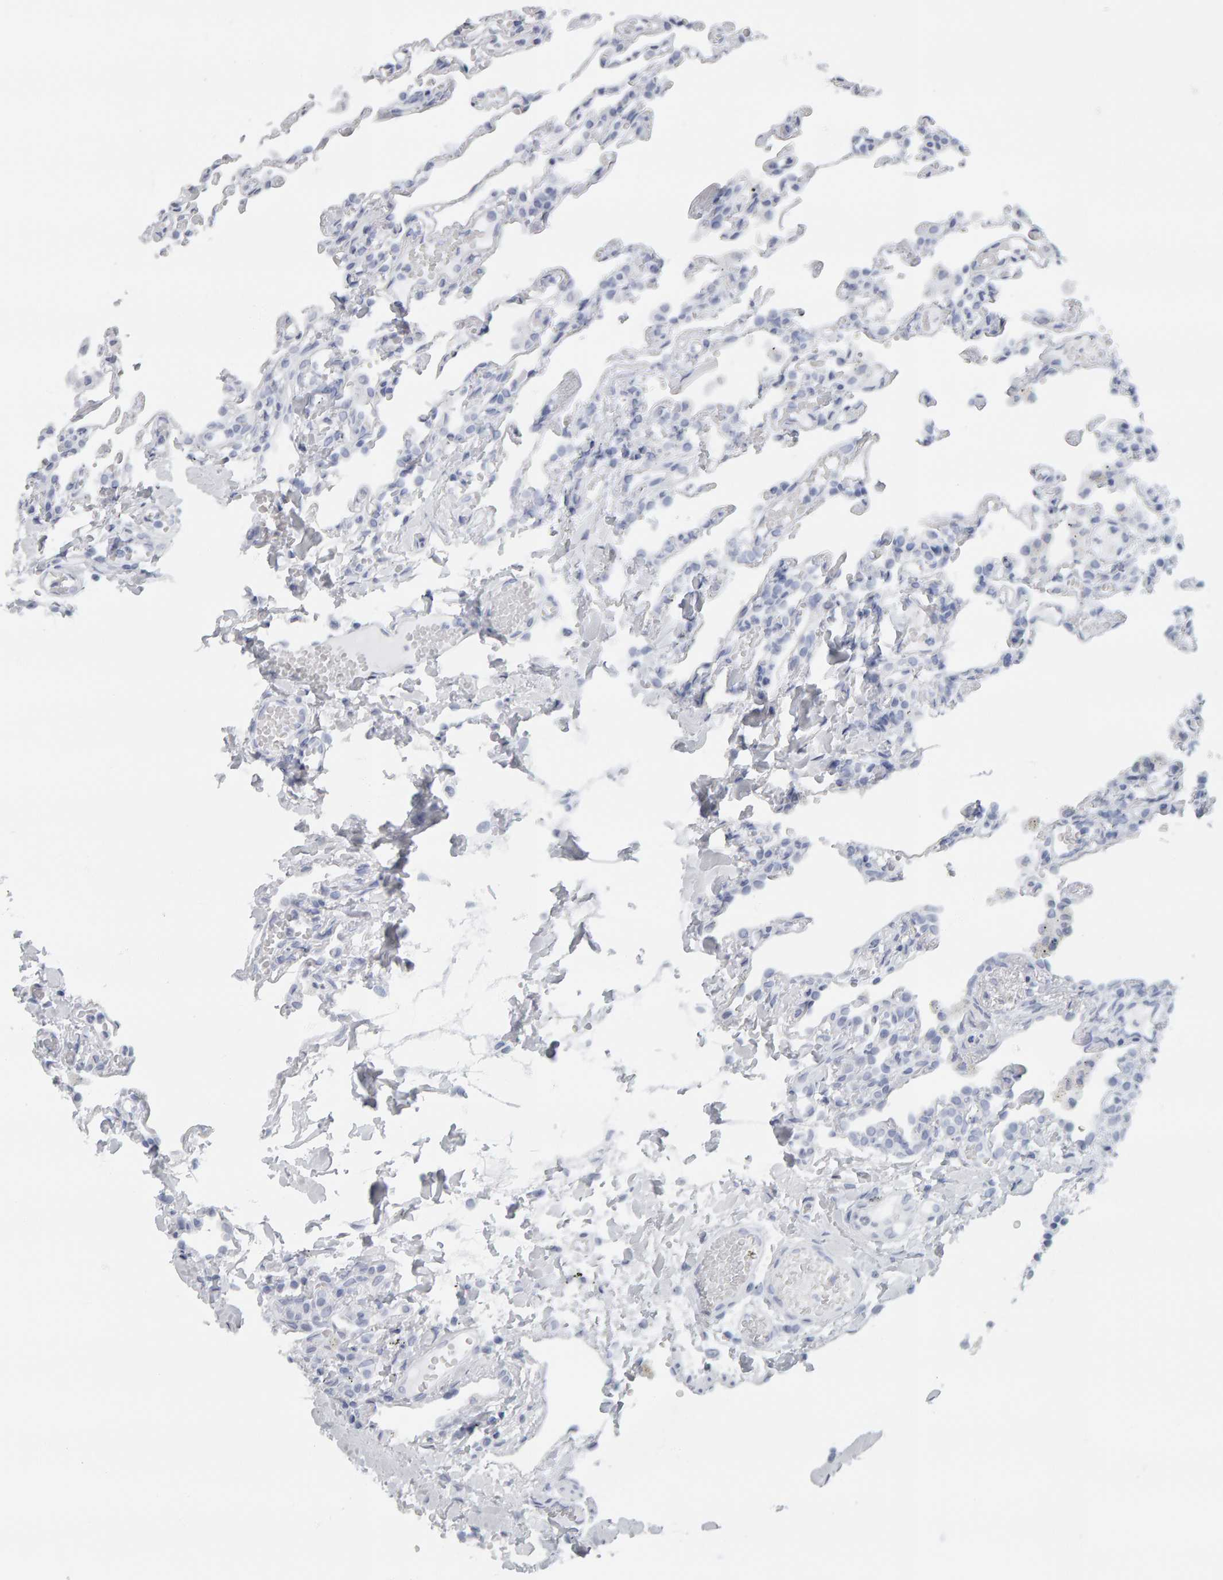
{"staining": {"intensity": "negative", "quantity": "none", "location": "none"}, "tissue": "lung", "cell_type": "Alveolar cells", "image_type": "normal", "snomed": [{"axis": "morphology", "description": "Normal tissue, NOS"}, {"axis": "topography", "description": "Lung"}], "caption": "This is an immunohistochemistry micrograph of benign human lung. There is no expression in alveolar cells.", "gene": "SPACA3", "patient": {"sex": "male", "age": 21}}